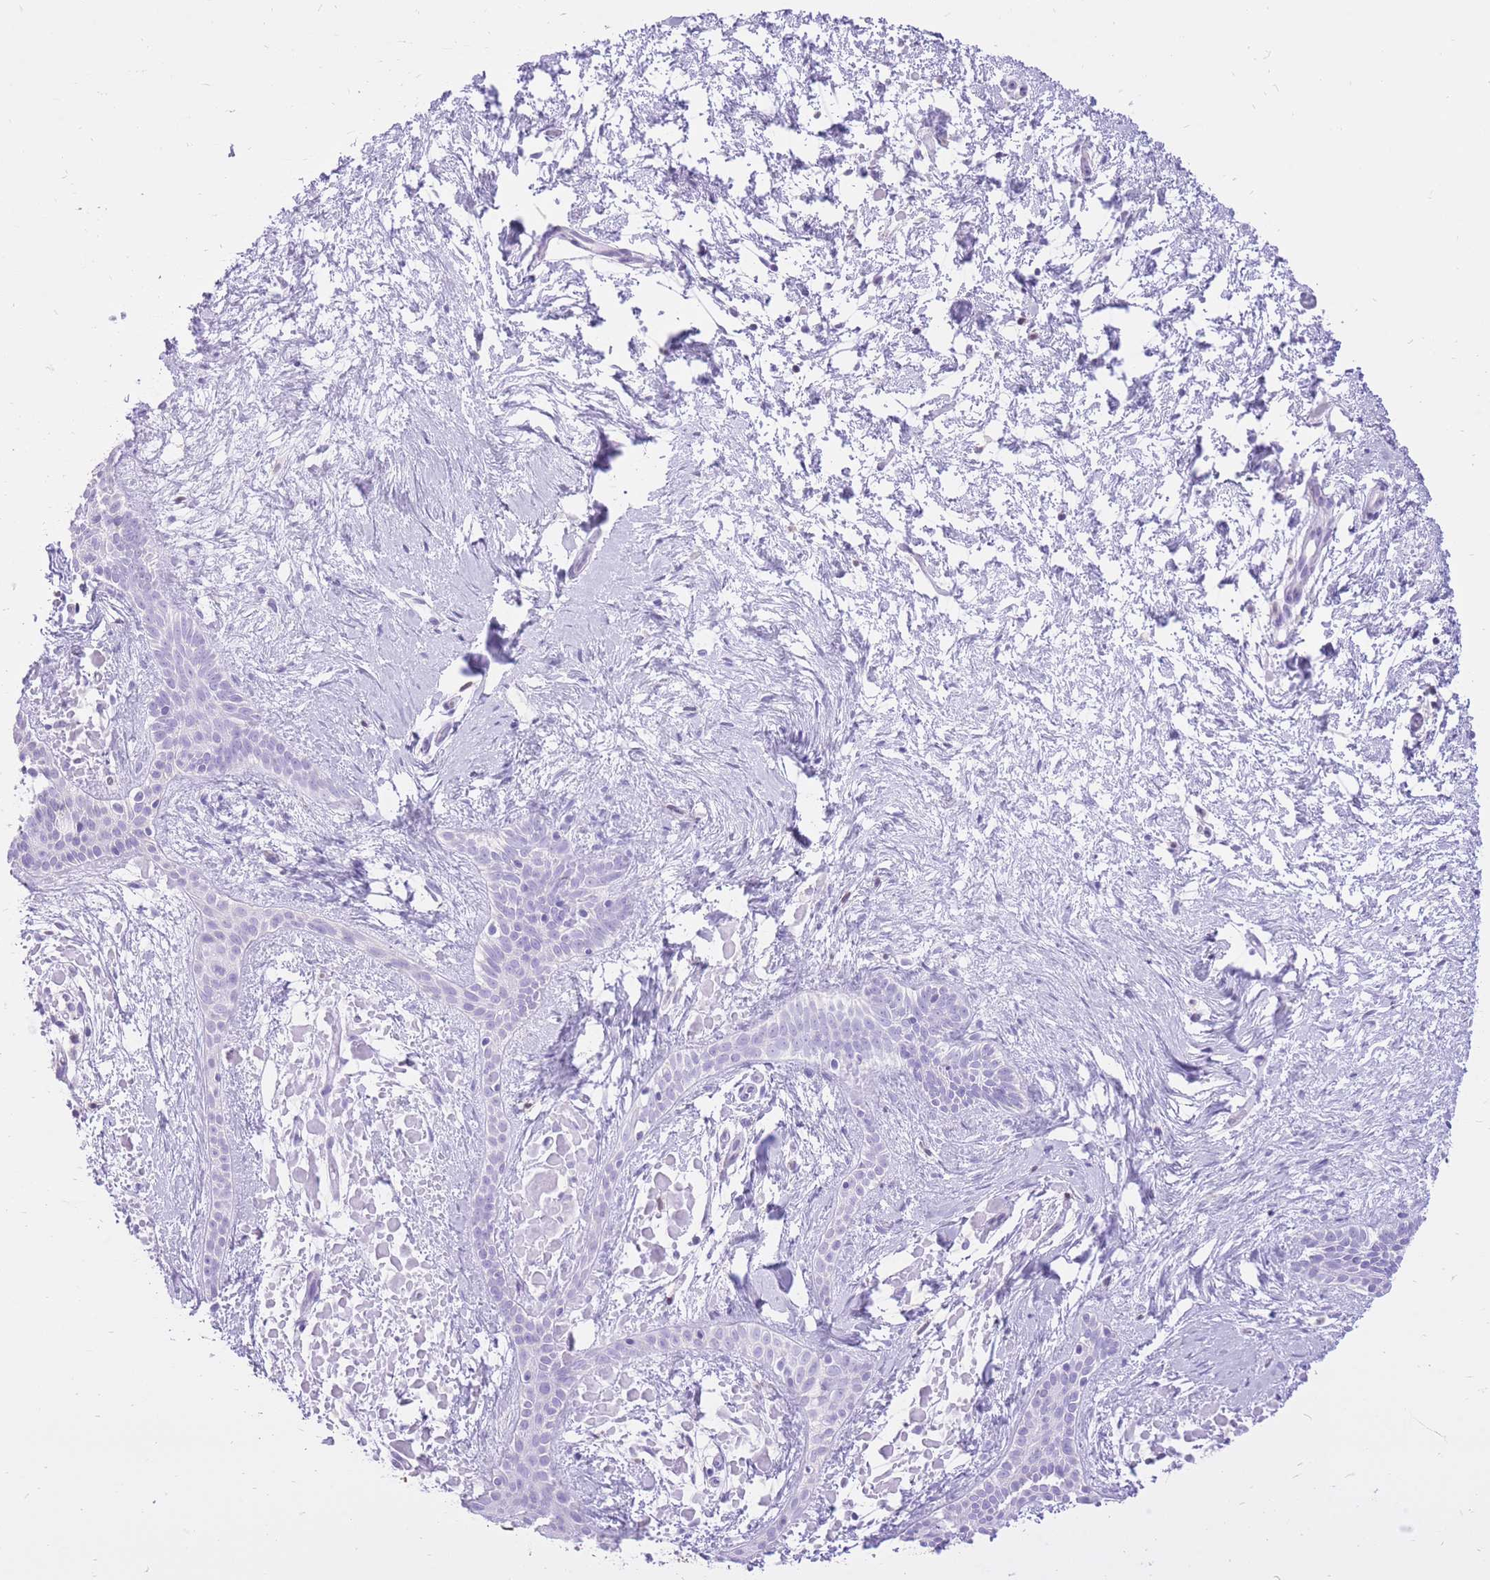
{"staining": {"intensity": "negative", "quantity": "none", "location": "none"}, "tissue": "skin cancer", "cell_type": "Tumor cells", "image_type": "cancer", "snomed": [{"axis": "morphology", "description": "Basal cell carcinoma"}, {"axis": "topography", "description": "Skin"}], "caption": "The image demonstrates no significant expression in tumor cells of skin basal cell carcinoma. (Stains: DAB (3,3'-diaminobenzidine) IHC with hematoxylin counter stain, Microscopy: brightfield microscopy at high magnification).", "gene": "SLC4A4", "patient": {"sex": "male", "age": 78}}